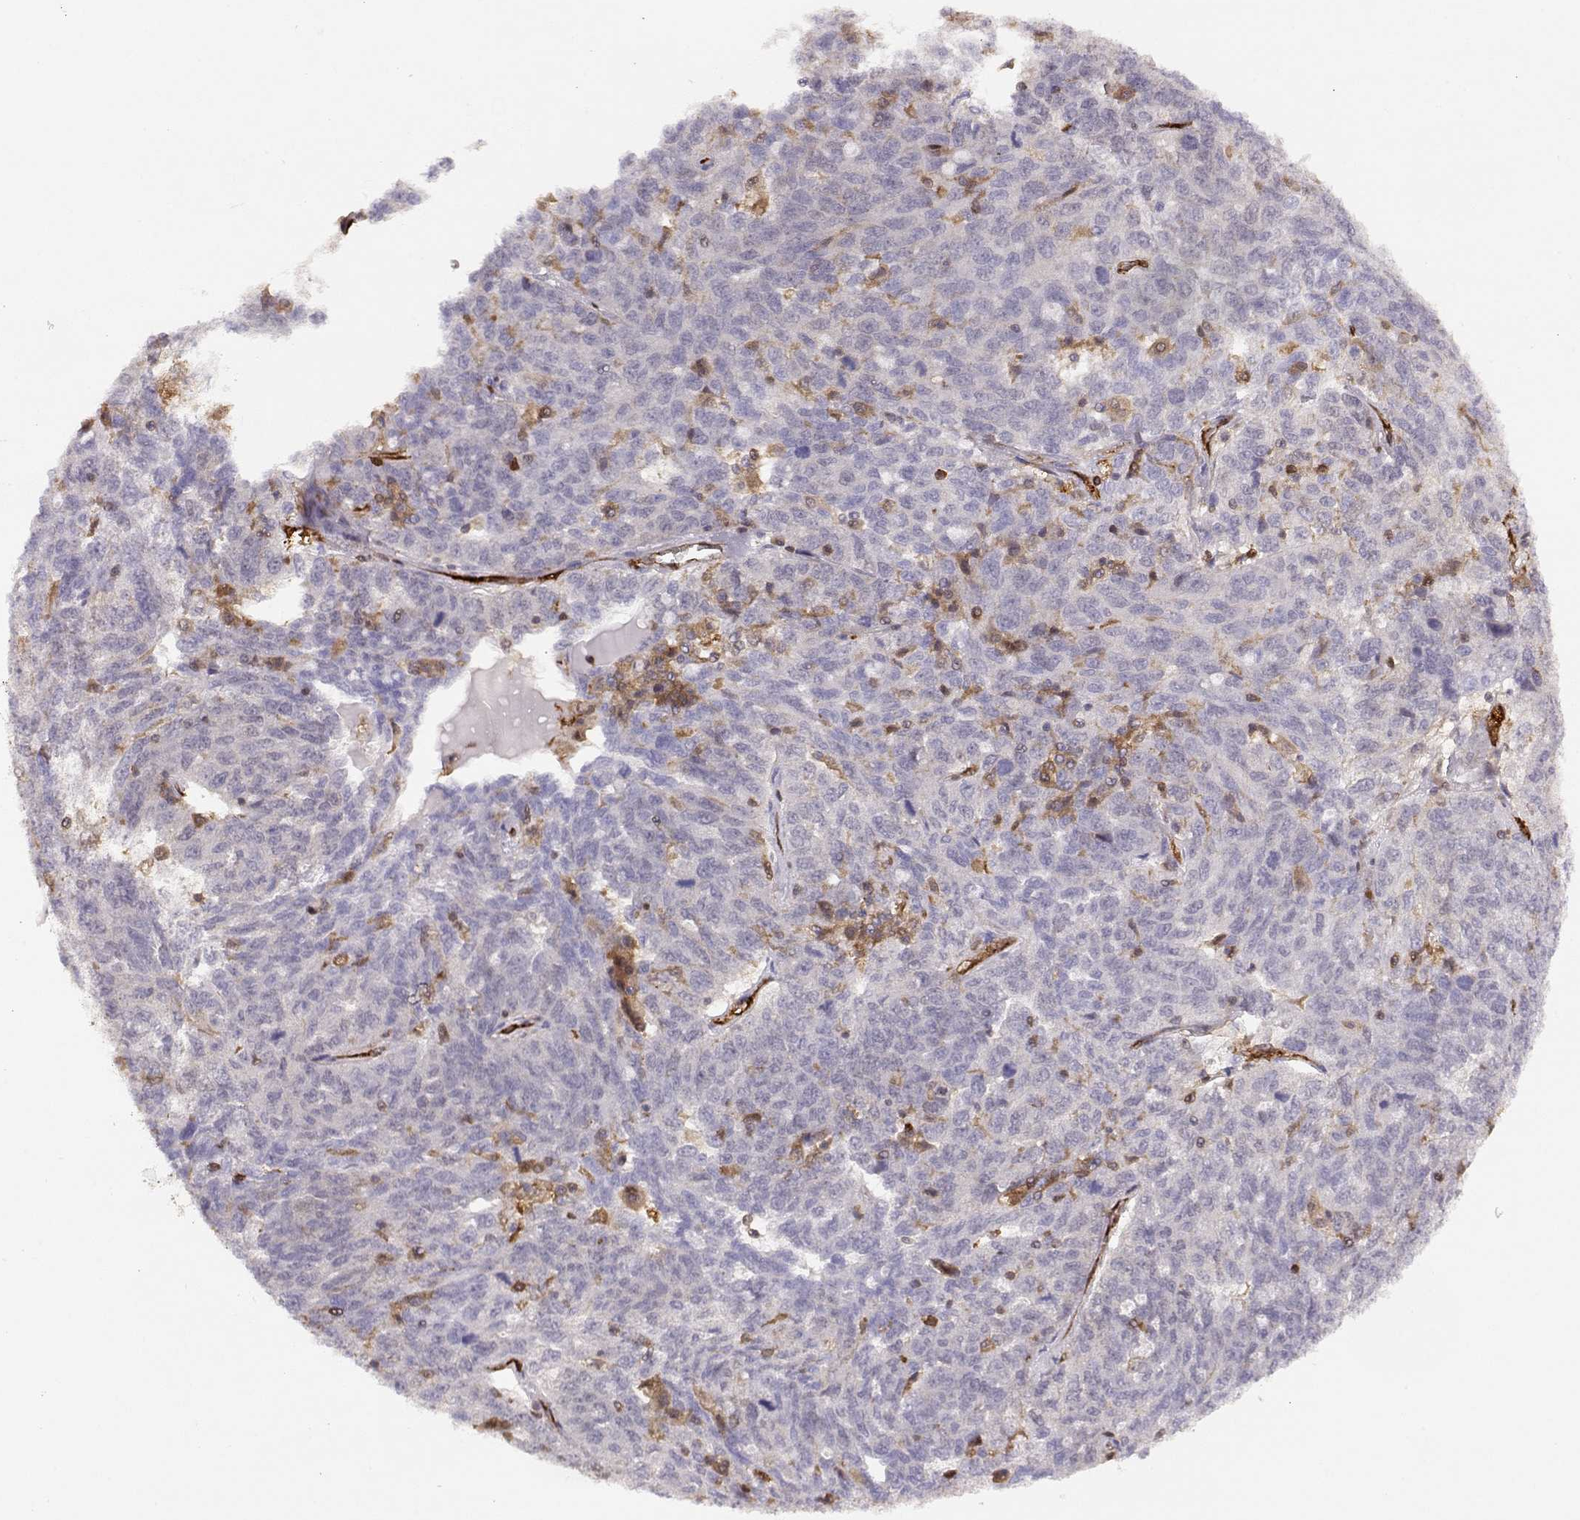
{"staining": {"intensity": "negative", "quantity": "none", "location": "none"}, "tissue": "ovarian cancer", "cell_type": "Tumor cells", "image_type": "cancer", "snomed": [{"axis": "morphology", "description": "Cystadenocarcinoma, serous, NOS"}, {"axis": "topography", "description": "Ovary"}], "caption": "Image shows no protein positivity in tumor cells of serous cystadenocarcinoma (ovarian) tissue.", "gene": "PNP", "patient": {"sex": "female", "age": 71}}